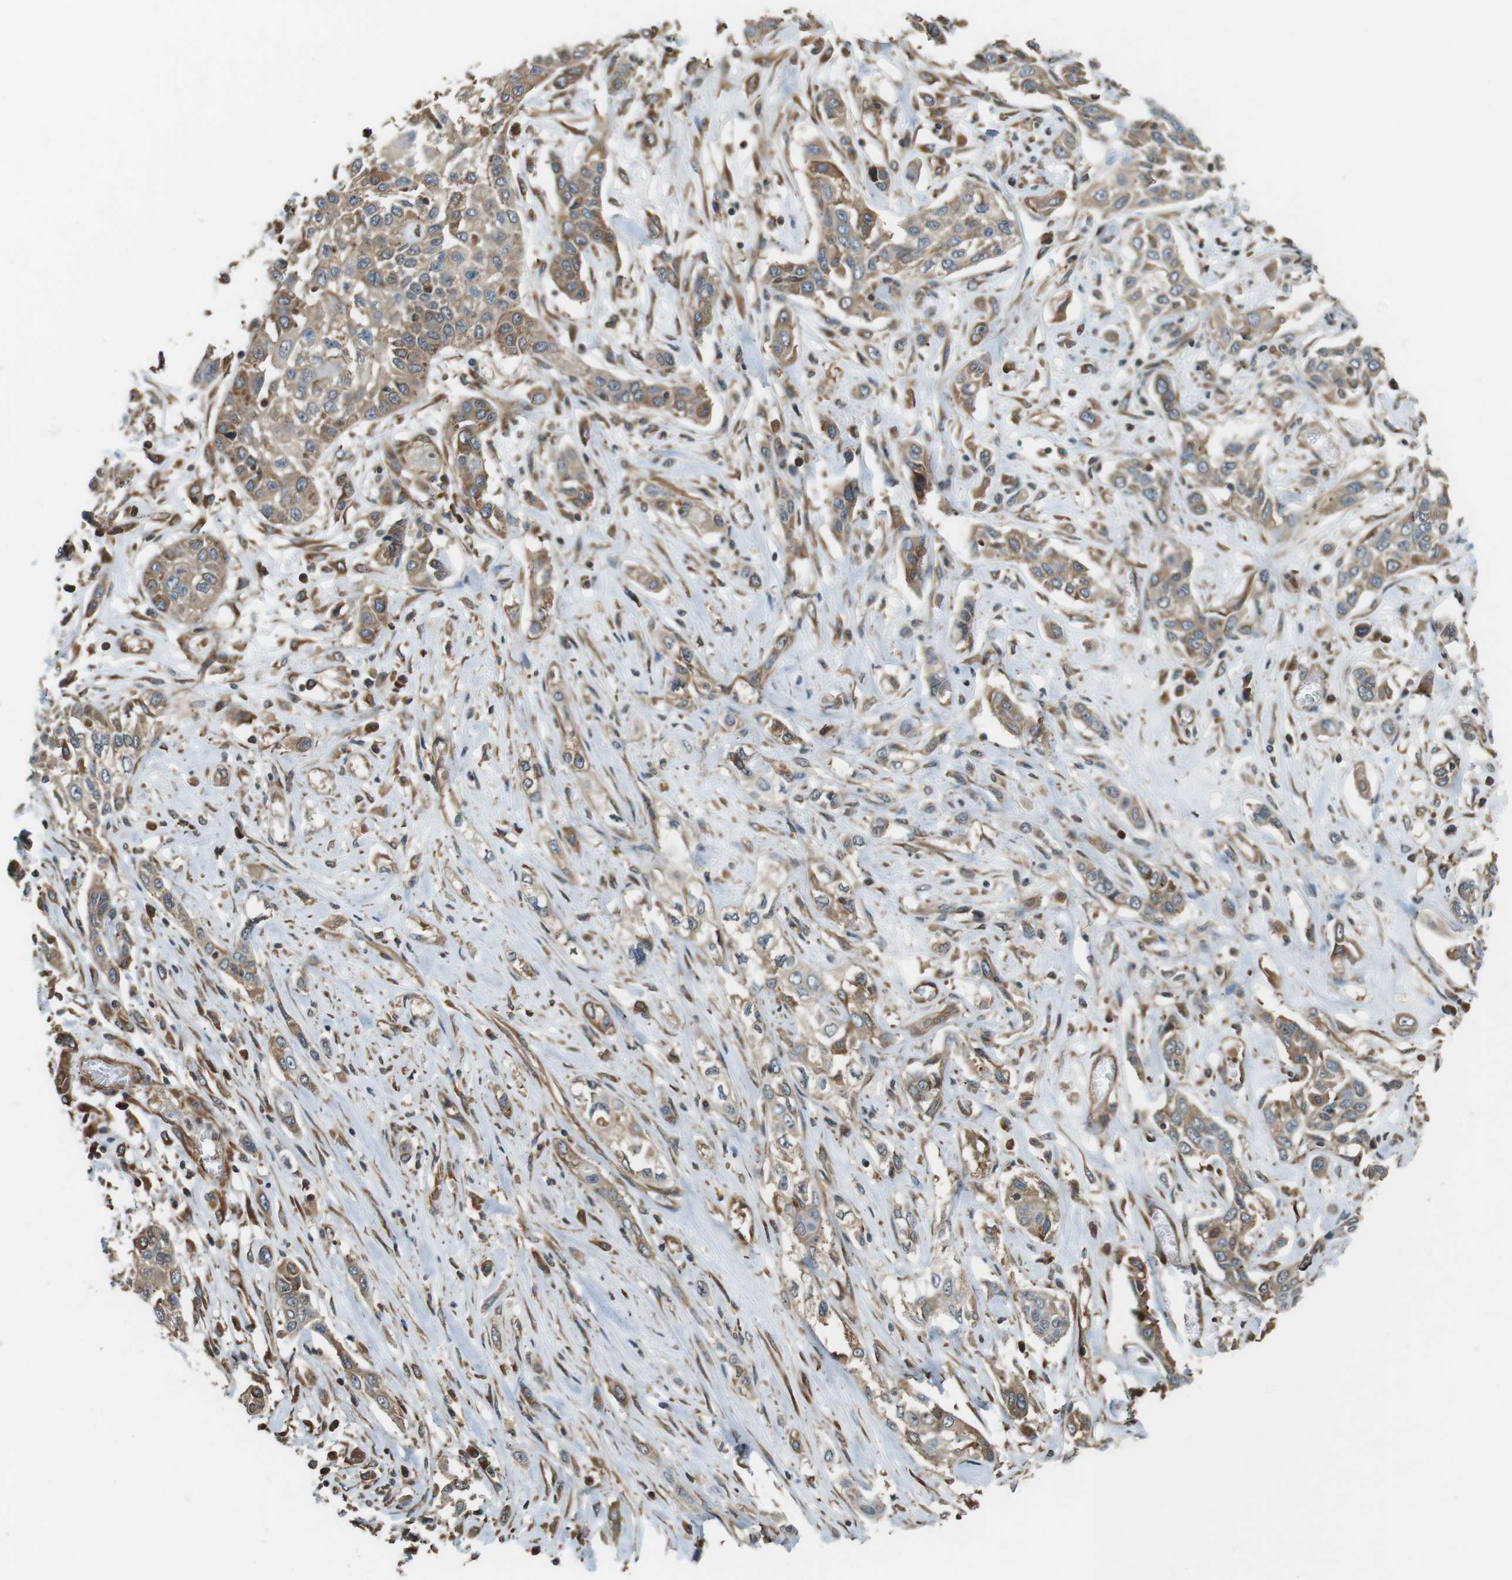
{"staining": {"intensity": "moderate", "quantity": ">75%", "location": "cytoplasmic/membranous"}, "tissue": "lung cancer", "cell_type": "Tumor cells", "image_type": "cancer", "snomed": [{"axis": "morphology", "description": "Squamous cell carcinoma, NOS"}, {"axis": "topography", "description": "Lung"}], "caption": "Moderate cytoplasmic/membranous protein positivity is present in approximately >75% of tumor cells in lung cancer (squamous cell carcinoma). (IHC, brightfield microscopy, high magnification).", "gene": "PA2G4", "patient": {"sex": "male", "age": 71}}